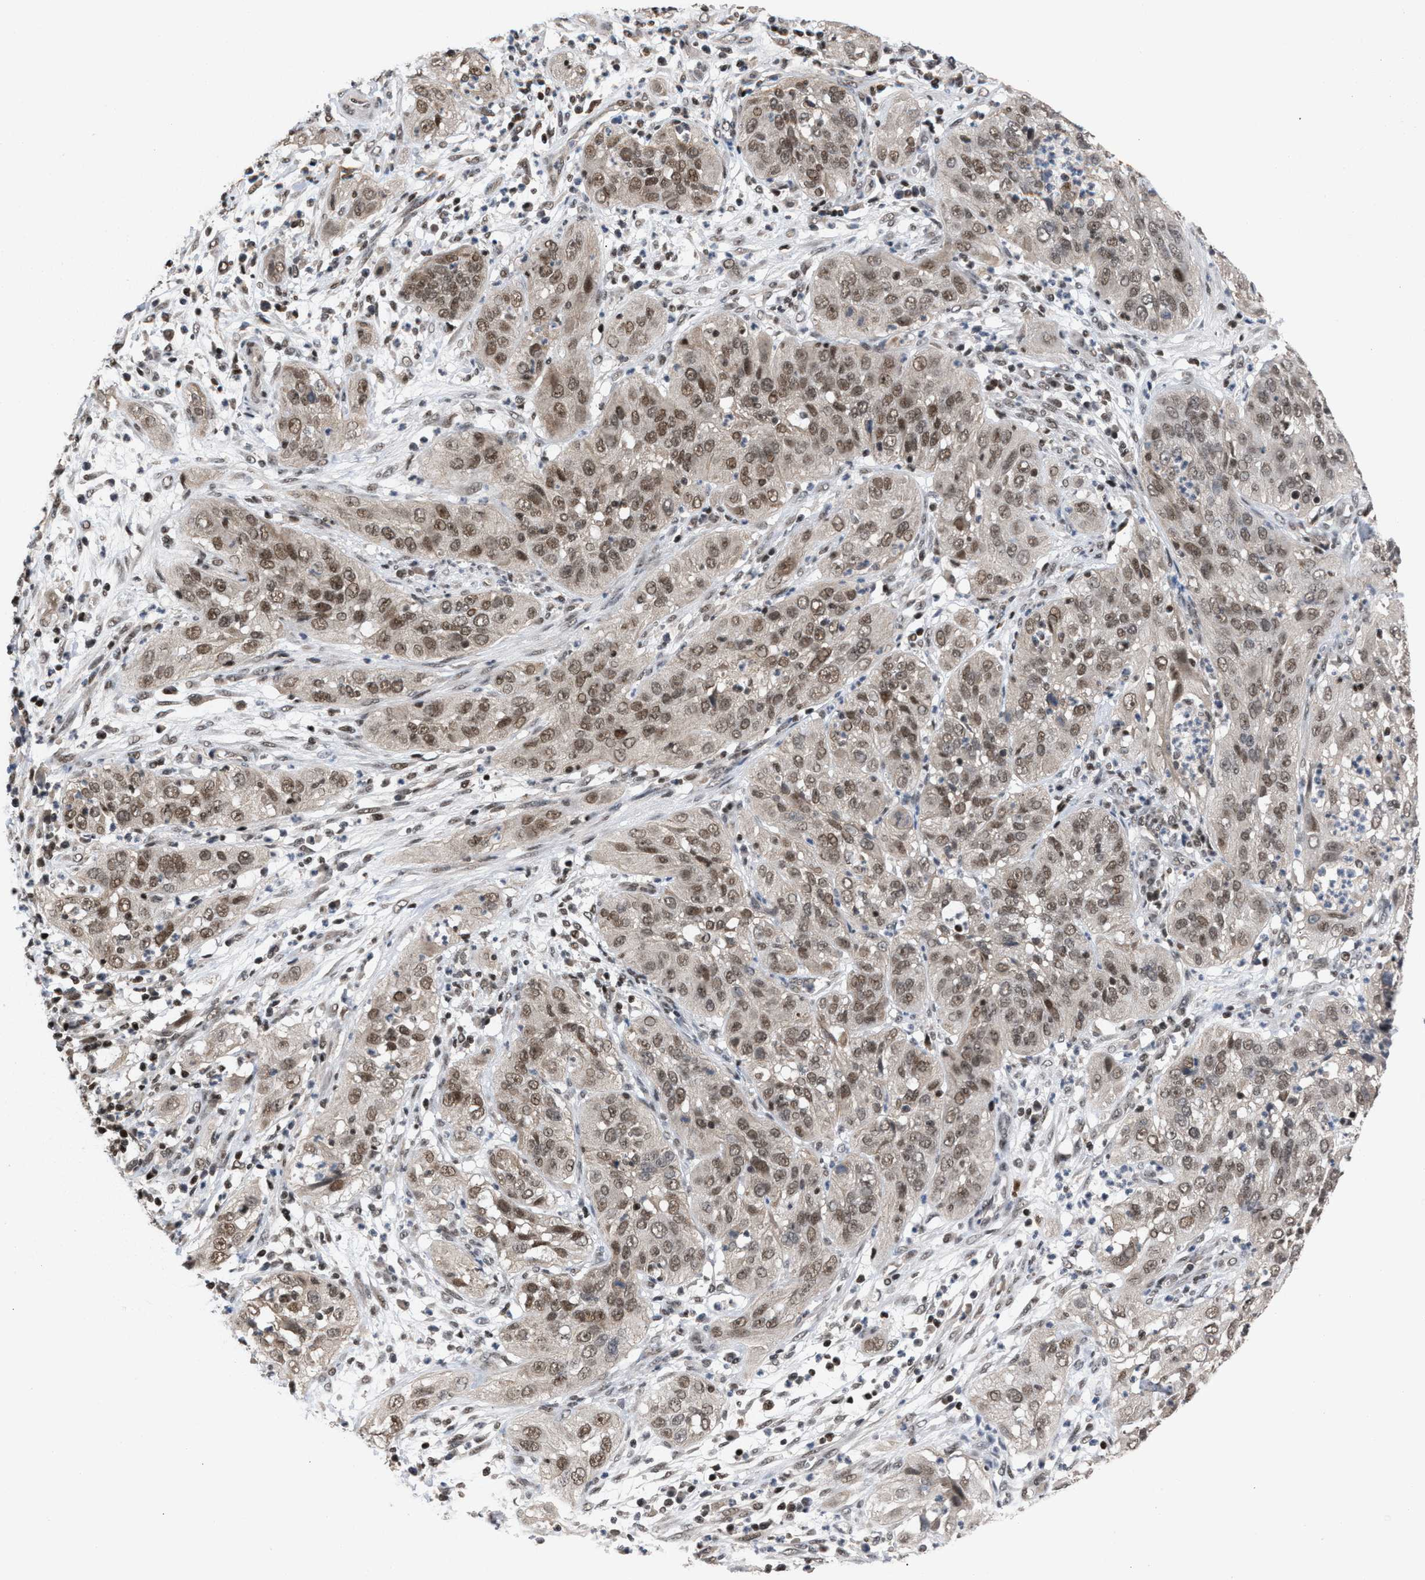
{"staining": {"intensity": "weak", "quantity": ">75%", "location": "nuclear"}, "tissue": "cervical cancer", "cell_type": "Tumor cells", "image_type": "cancer", "snomed": [{"axis": "morphology", "description": "Squamous cell carcinoma, NOS"}, {"axis": "topography", "description": "Cervix"}], "caption": "Immunohistochemistry (DAB (3,3'-diaminobenzidine)) staining of human cervical cancer shows weak nuclear protein expression in approximately >75% of tumor cells.", "gene": "C9orf78", "patient": {"sex": "female", "age": 32}}